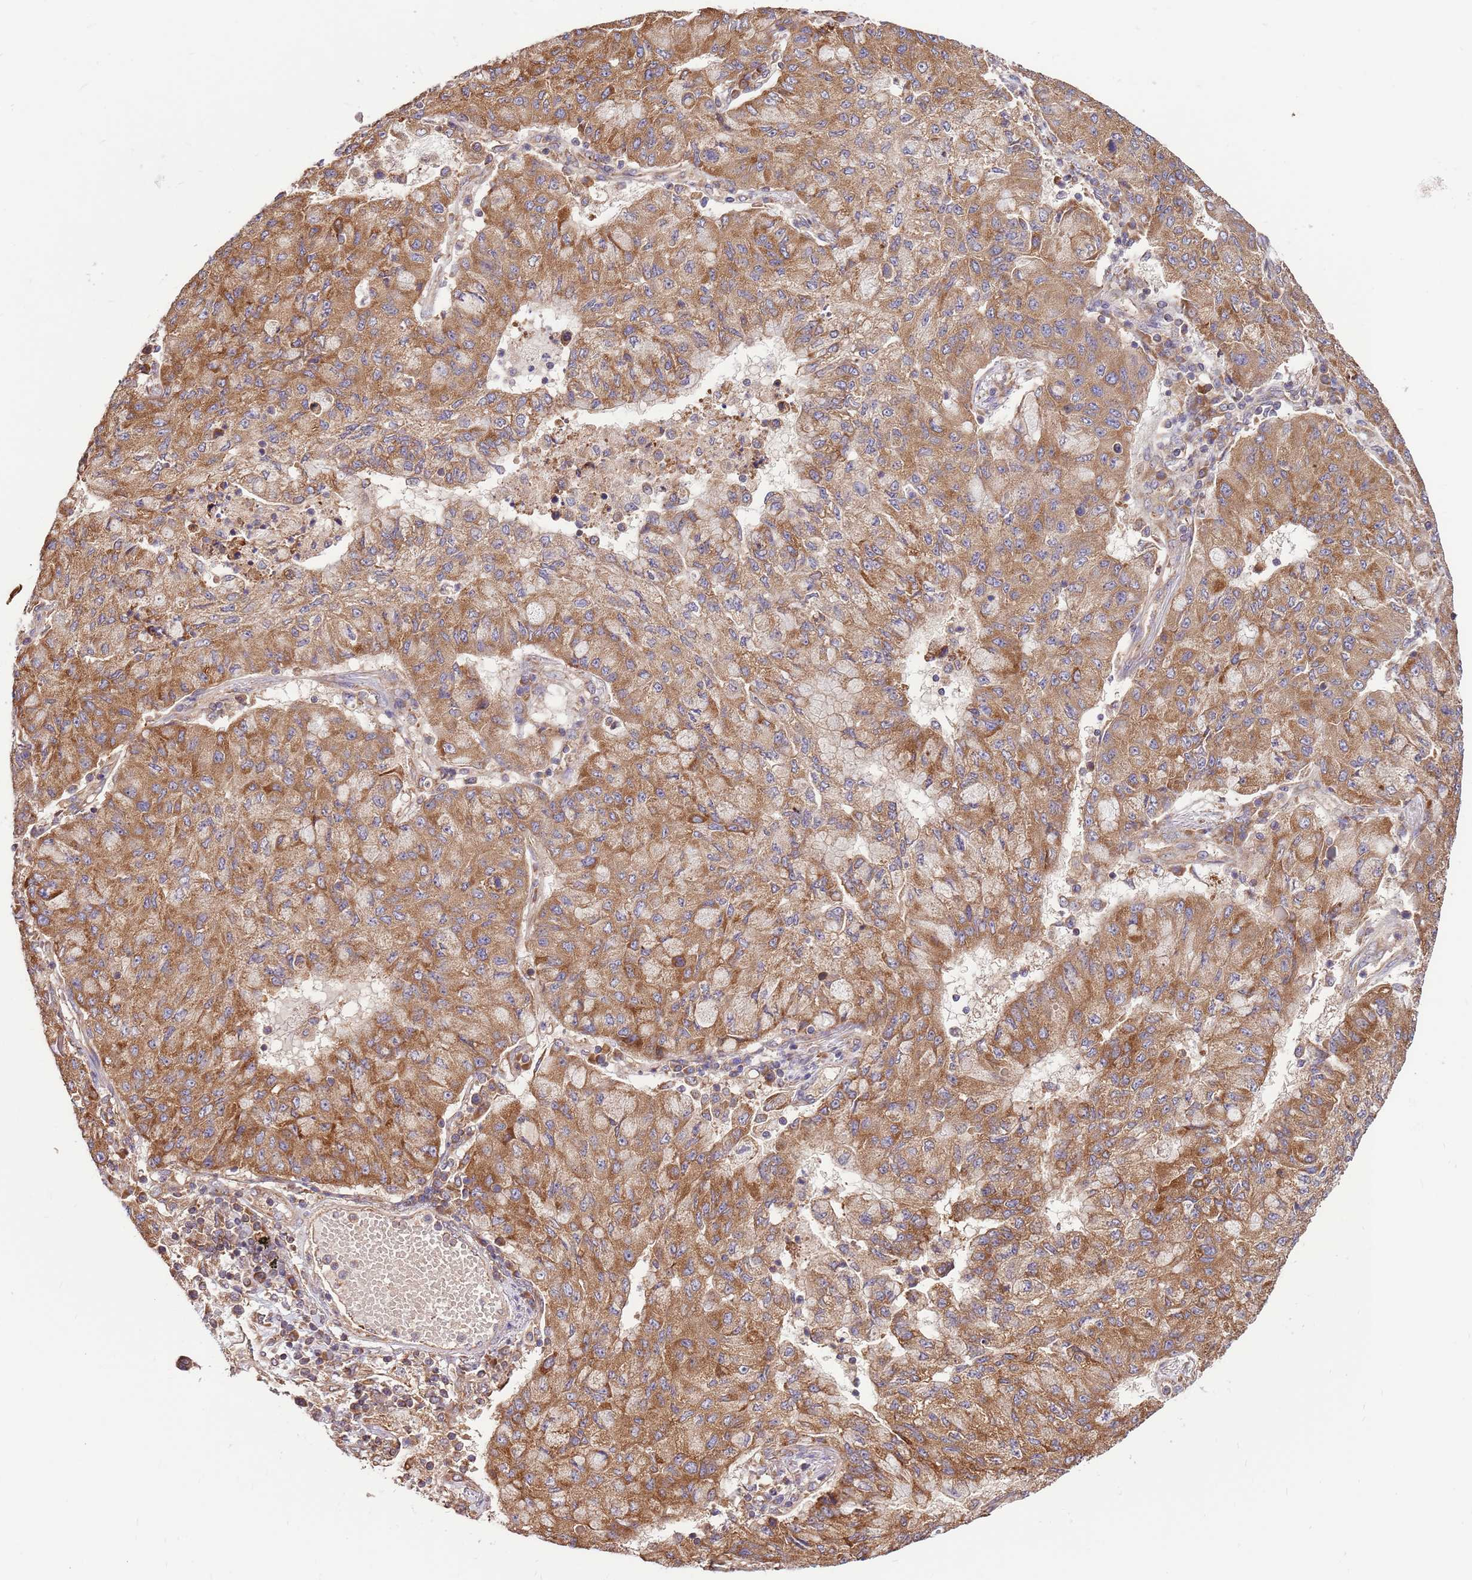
{"staining": {"intensity": "moderate", "quantity": ">75%", "location": "cytoplasmic/membranous"}, "tissue": "lung cancer", "cell_type": "Tumor cells", "image_type": "cancer", "snomed": [{"axis": "morphology", "description": "Squamous cell carcinoma, NOS"}, {"axis": "topography", "description": "Lung"}], "caption": "High-magnification brightfield microscopy of lung squamous cell carcinoma stained with DAB (brown) and counterstained with hematoxylin (blue). tumor cells exhibit moderate cytoplasmic/membranous expression is identified in approximately>75% of cells. (Brightfield microscopy of DAB IHC at high magnification).", "gene": "SLC44A5", "patient": {"sex": "male", "age": 74}}